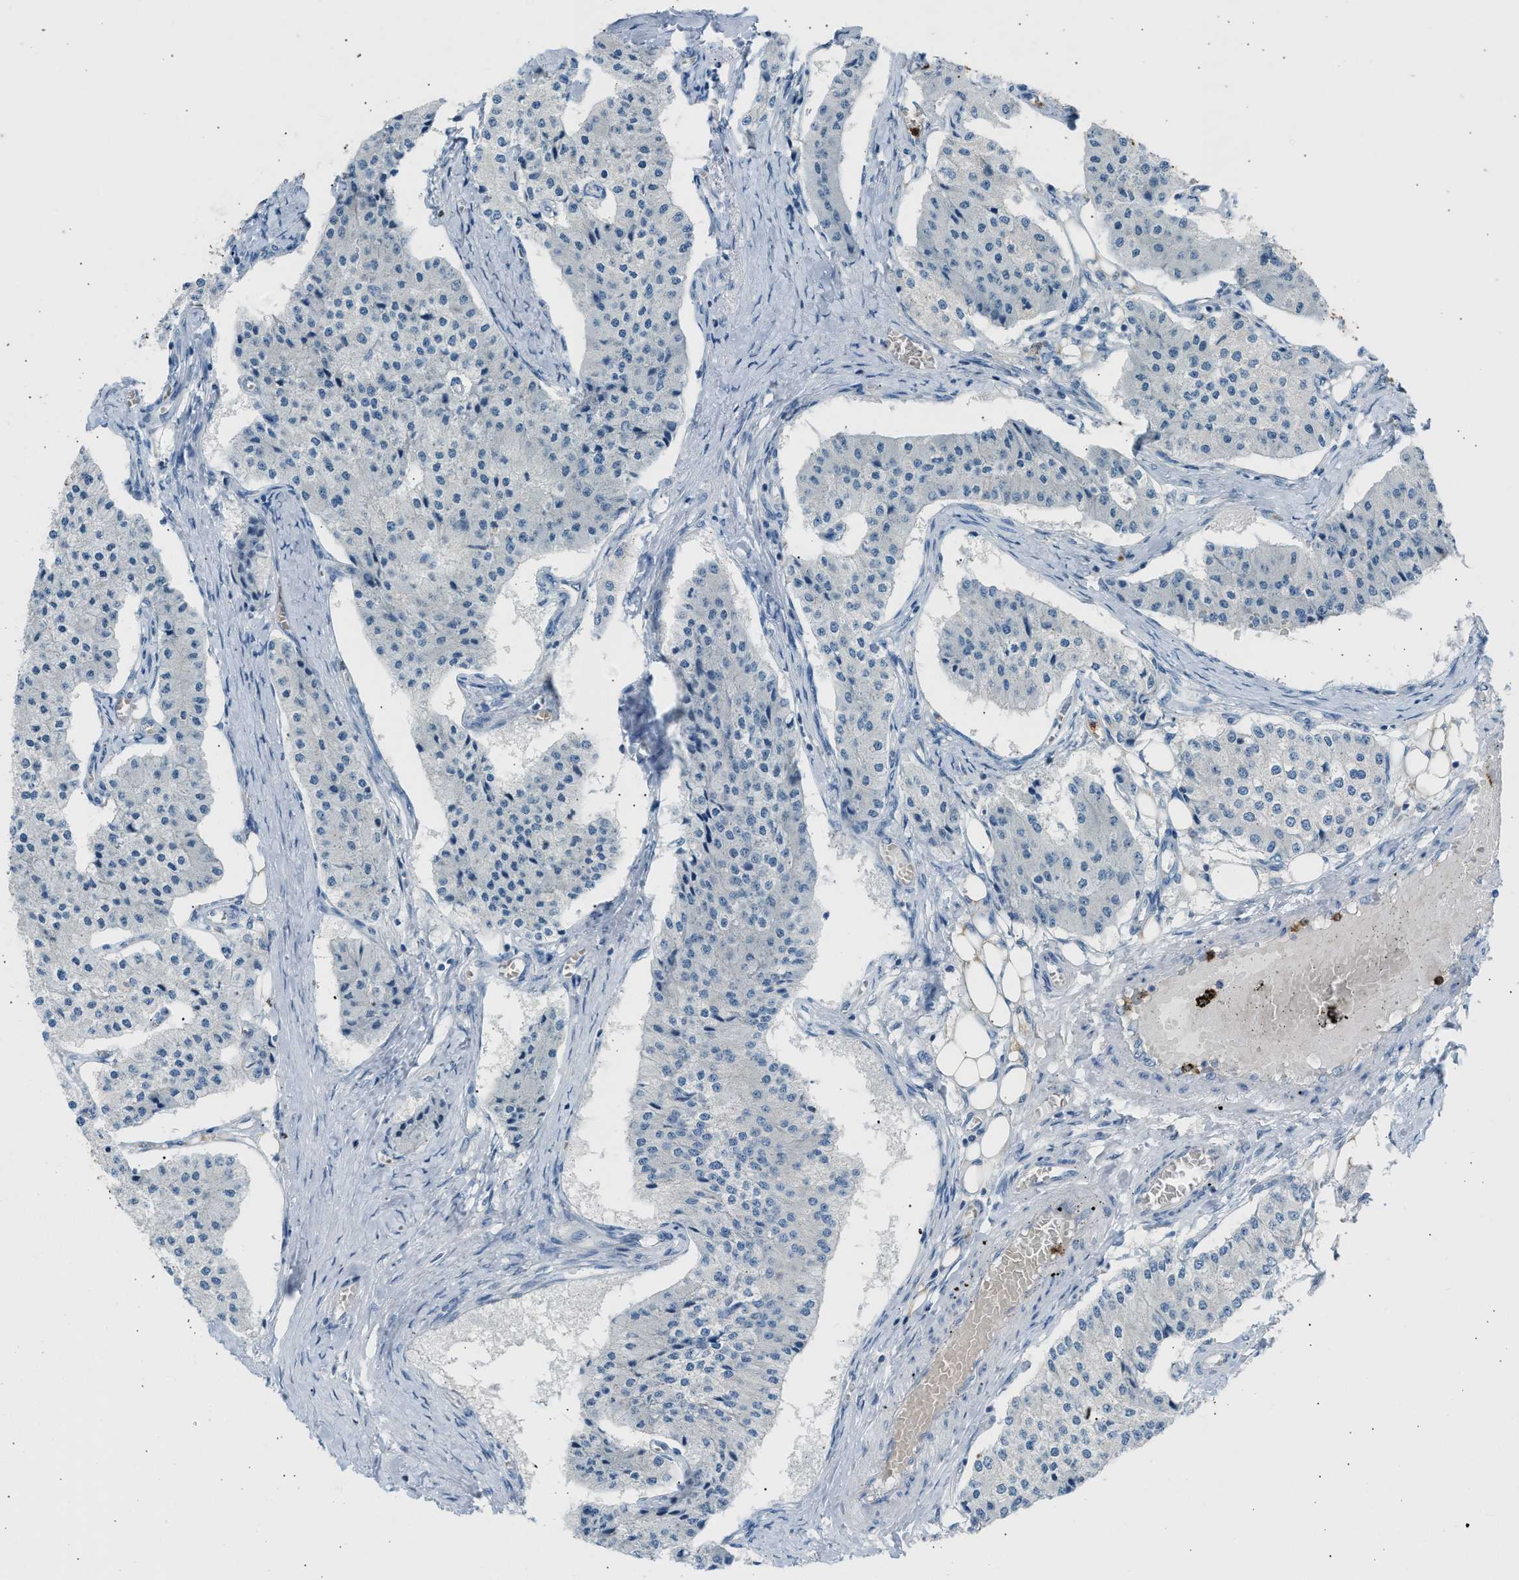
{"staining": {"intensity": "negative", "quantity": "none", "location": "none"}, "tissue": "carcinoid", "cell_type": "Tumor cells", "image_type": "cancer", "snomed": [{"axis": "morphology", "description": "Carcinoid, malignant, NOS"}, {"axis": "topography", "description": "Colon"}], "caption": "This is a image of IHC staining of carcinoid, which shows no staining in tumor cells.", "gene": "TRIM50", "patient": {"sex": "female", "age": 52}}